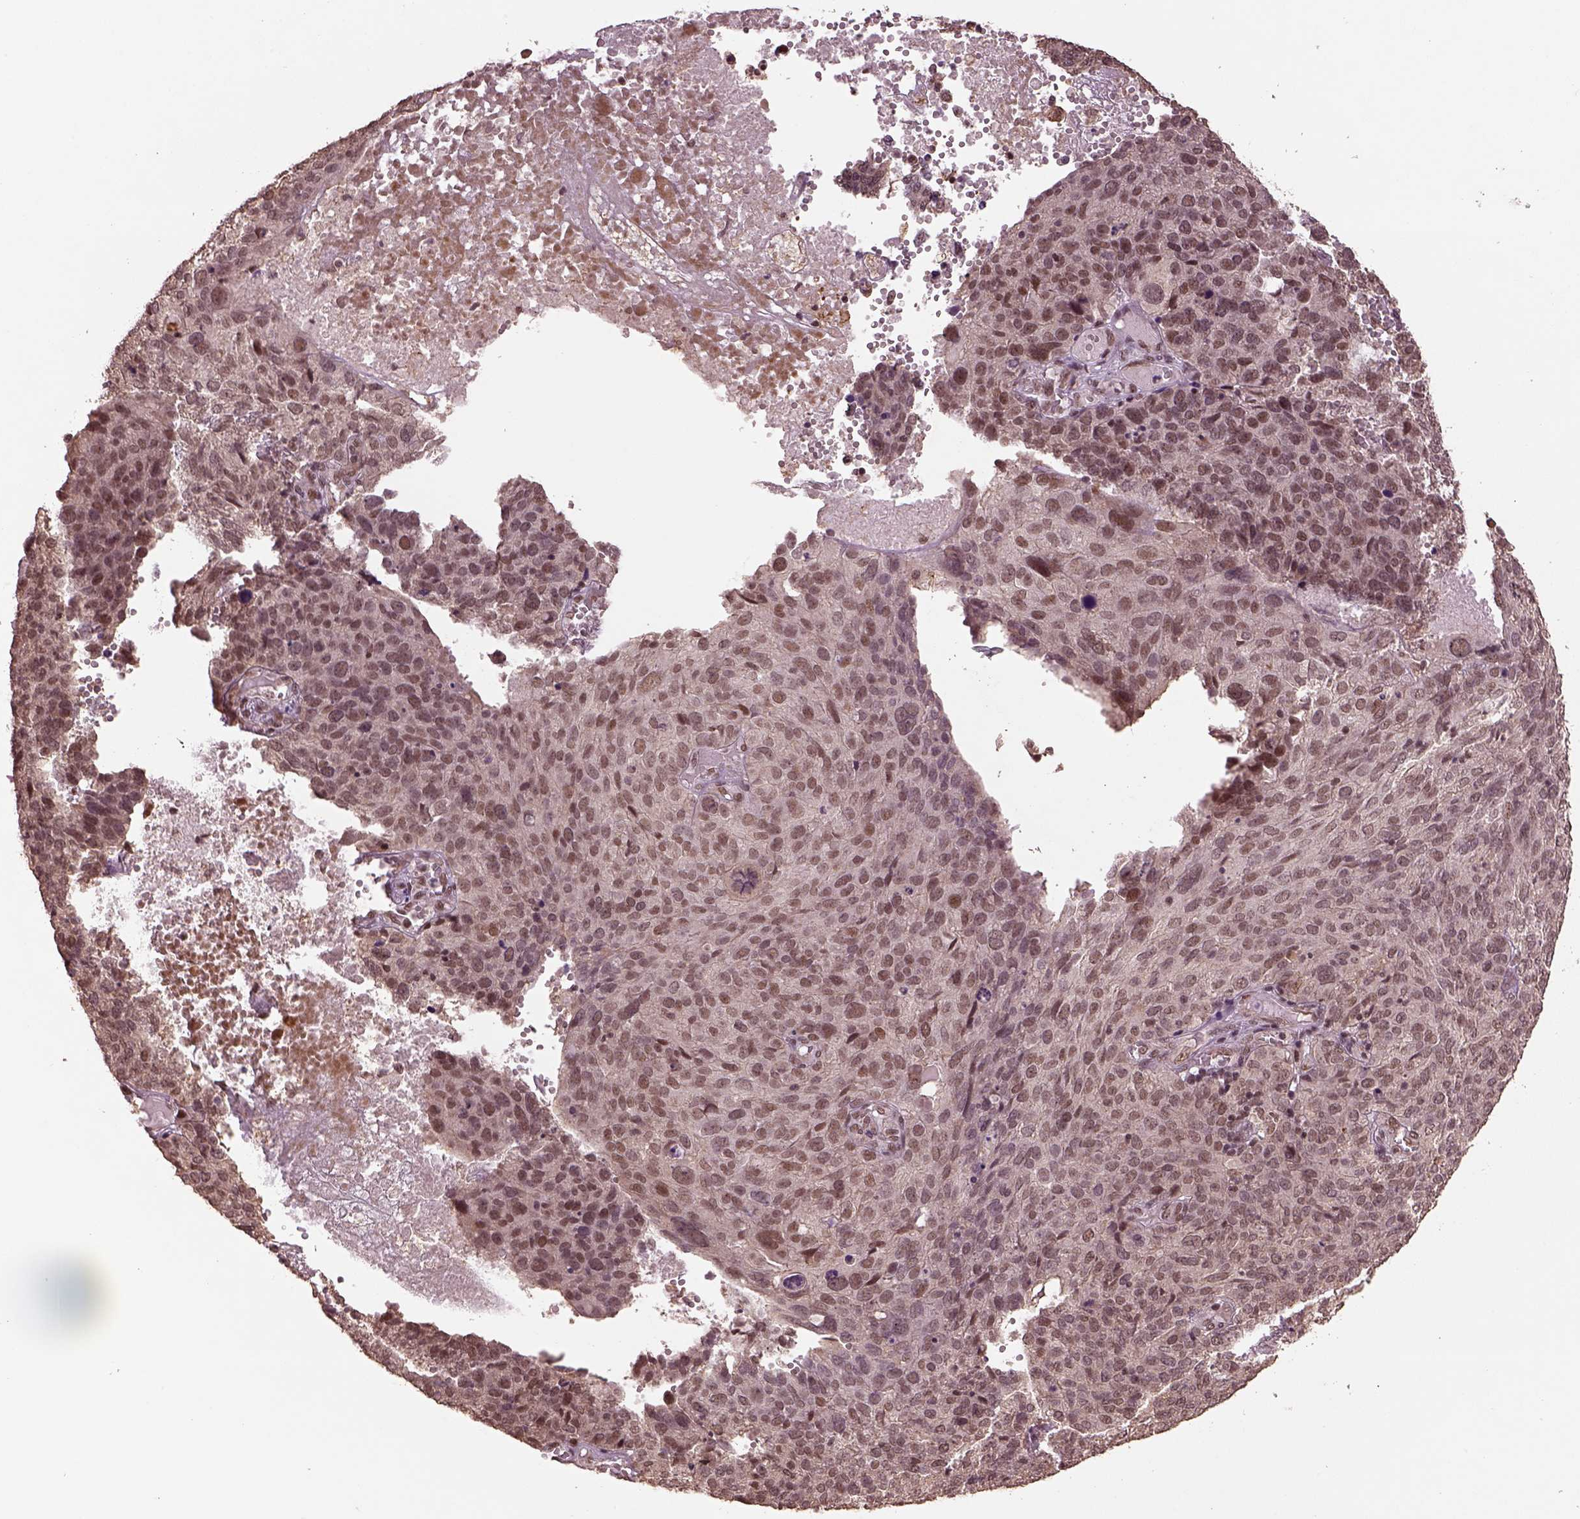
{"staining": {"intensity": "moderate", "quantity": ">75%", "location": "nuclear"}, "tissue": "ovarian cancer", "cell_type": "Tumor cells", "image_type": "cancer", "snomed": [{"axis": "morphology", "description": "Carcinoma, endometroid"}, {"axis": "topography", "description": "Ovary"}], "caption": "The micrograph shows a brown stain indicating the presence of a protein in the nuclear of tumor cells in endometroid carcinoma (ovarian).", "gene": "BRD9", "patient": {"sex": "female", "age": 58}}